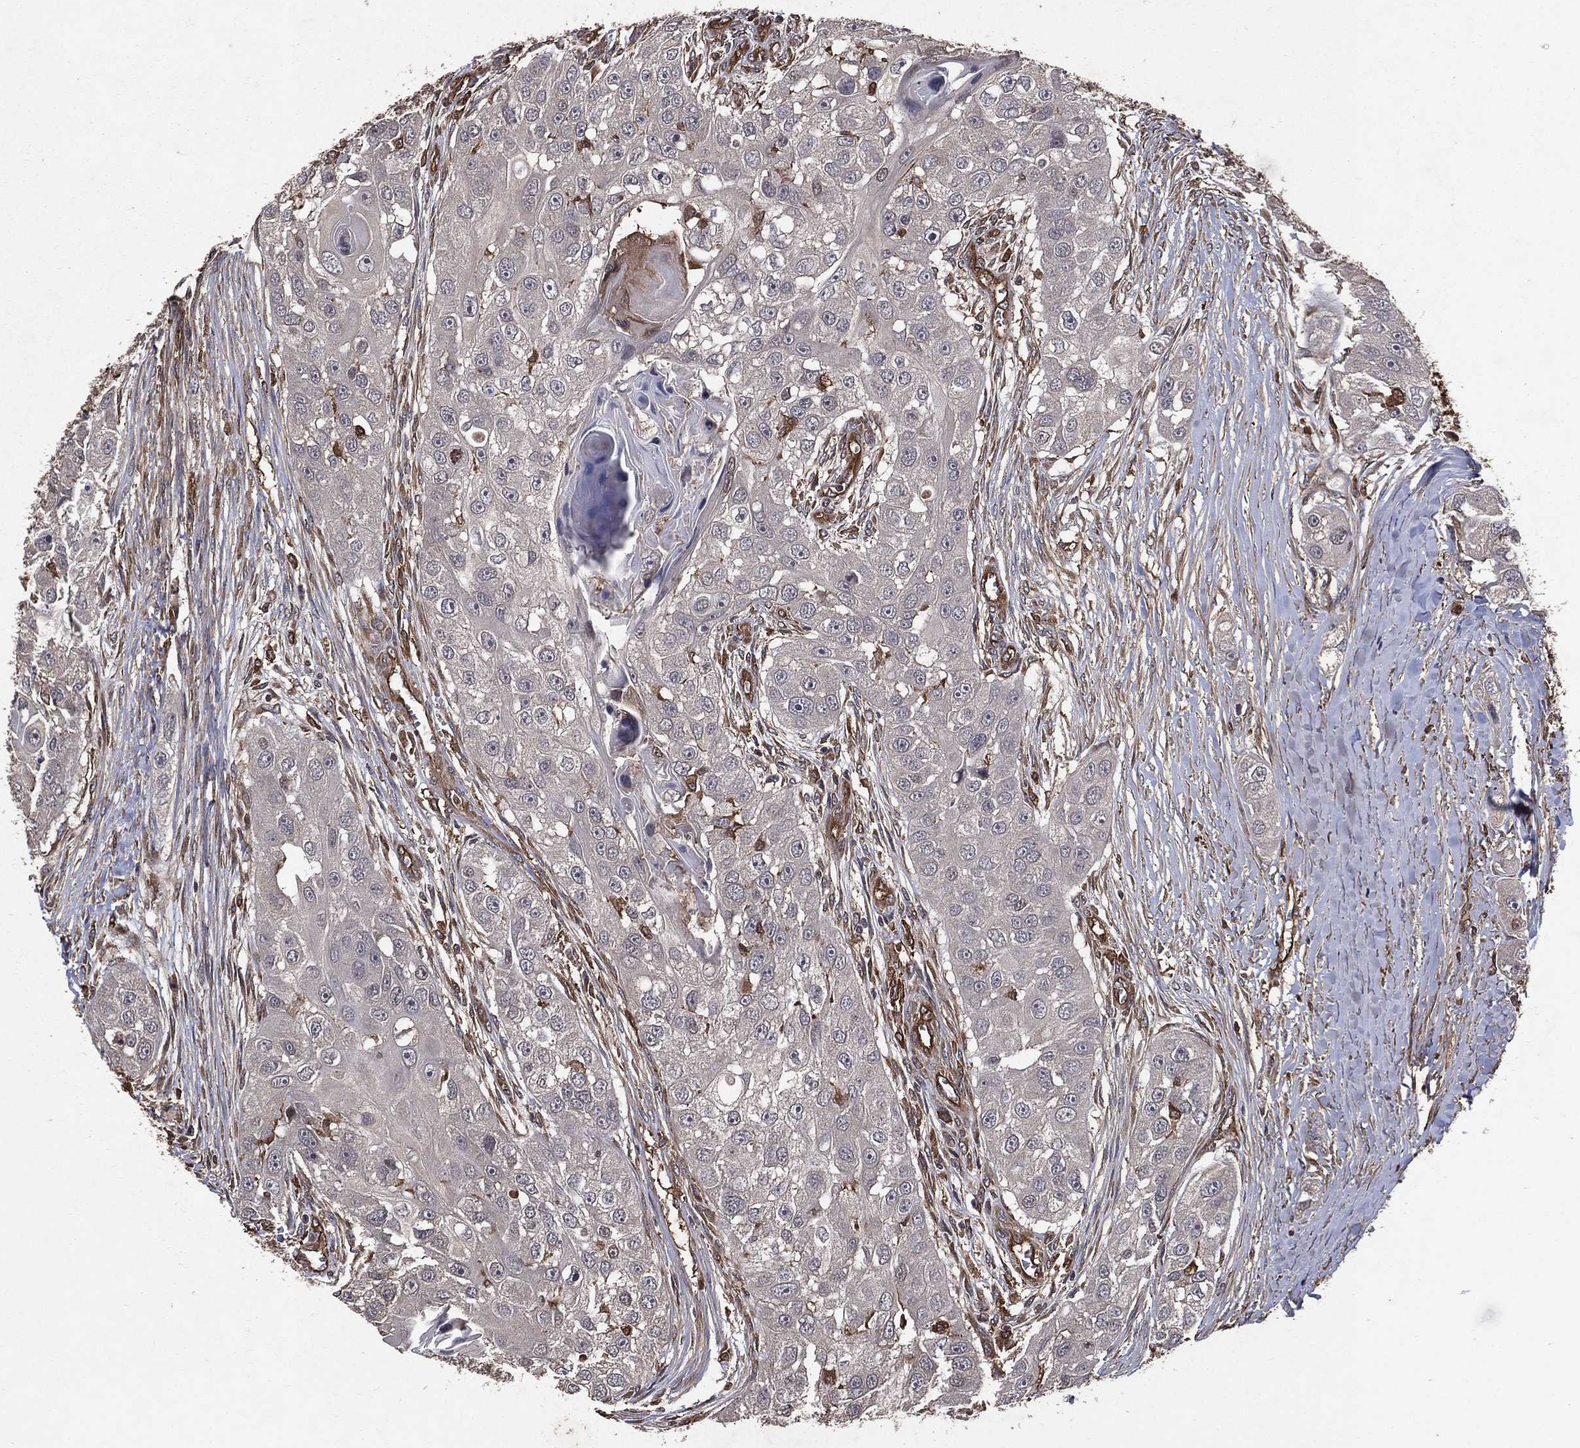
{"staining": {"intensity": "negative", "quantity": "none", "location": "none"}, "tissue": "head and neck cancer", "cell_type": "Tumor cells", "image_type": "cancer", "snomed": [{"axis": "morphology", "description": "Normal tissue, NOS"}, {"axis": "morphology", "description": "Squamous cell carcinoma, NOS"}, {"axis": "topography", "description": "Skeletal muscle"}, {"axis": "topography", "description": "Head-Neck"}], "caption": "High magnification brightfield microscopy of head and neck cancer (squamous cell carcinoma) stained with DAB (brown) and counterstained with hematoxylin (blue): tumor cells show no significant staining.", "gene": "DPYSL2", "patient": {"sex": "male", "age": 51}}